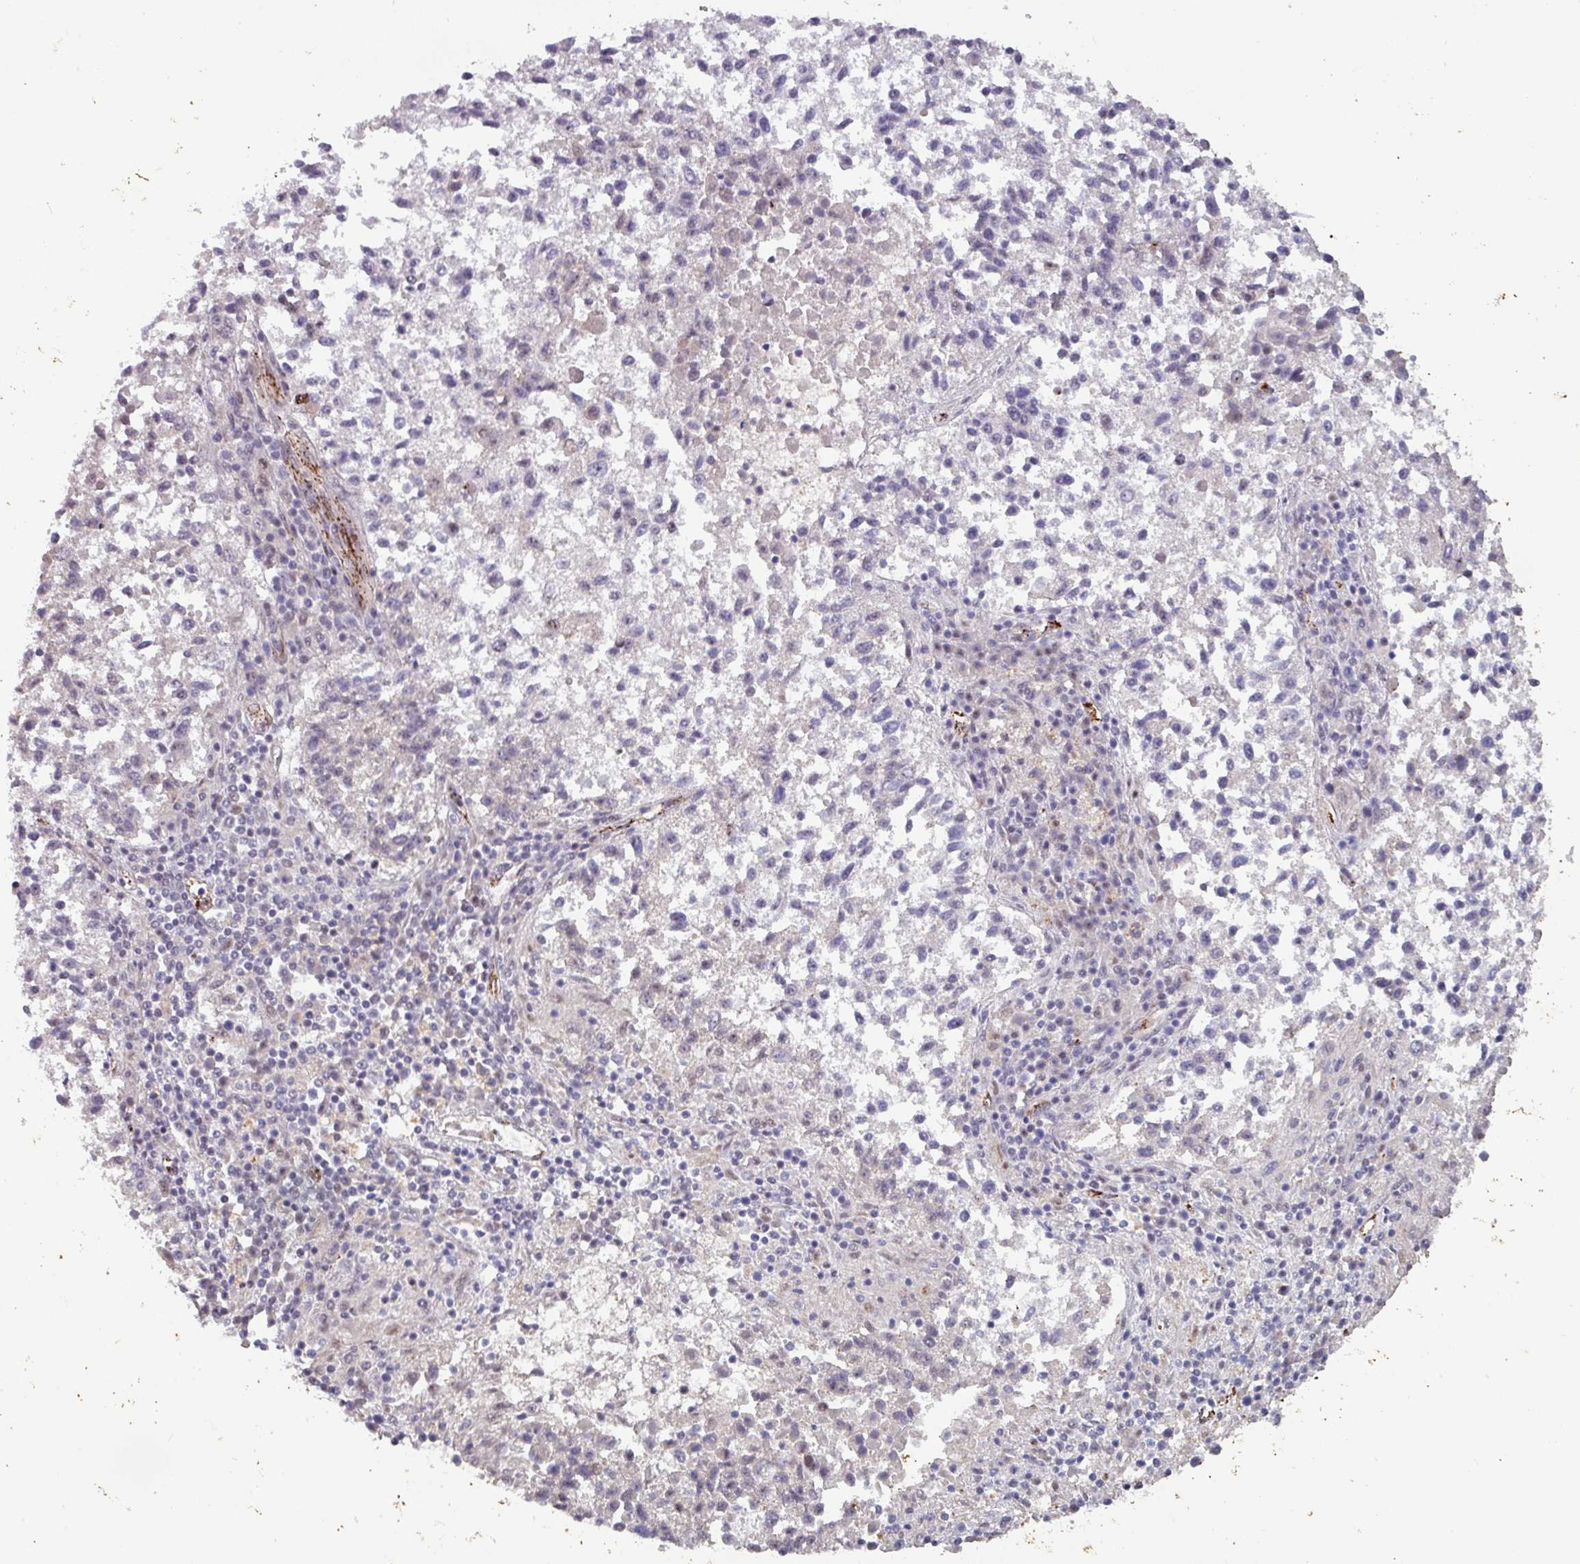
{"staining": {"intensity": "moderate", "quantity": "<25%", "location": "nuclear"}, "tissue": "lung cancer", "cell_type": "Tumor cells", "image_type": "cancer", "snomed": [{"axis": "morphology", "description": "Squamous cell carcinoma, NOS"}, {"axis": "topography", "description": "Lung"}], "caption": "Immunohistochemical staining of lung cancer (squamous cell carcinoma) displays moderate nuclear protein staining in about <25% of tumor cells. The staining was performed using DAB (3,3'-diaminobenzidine) to visualize the protein expression in brown, while the nuclei were stained in blue with hematoxylin (Magnification: 20x).", "gene": "SIDT2", "patient": {"sex": "male", "age": 73}}